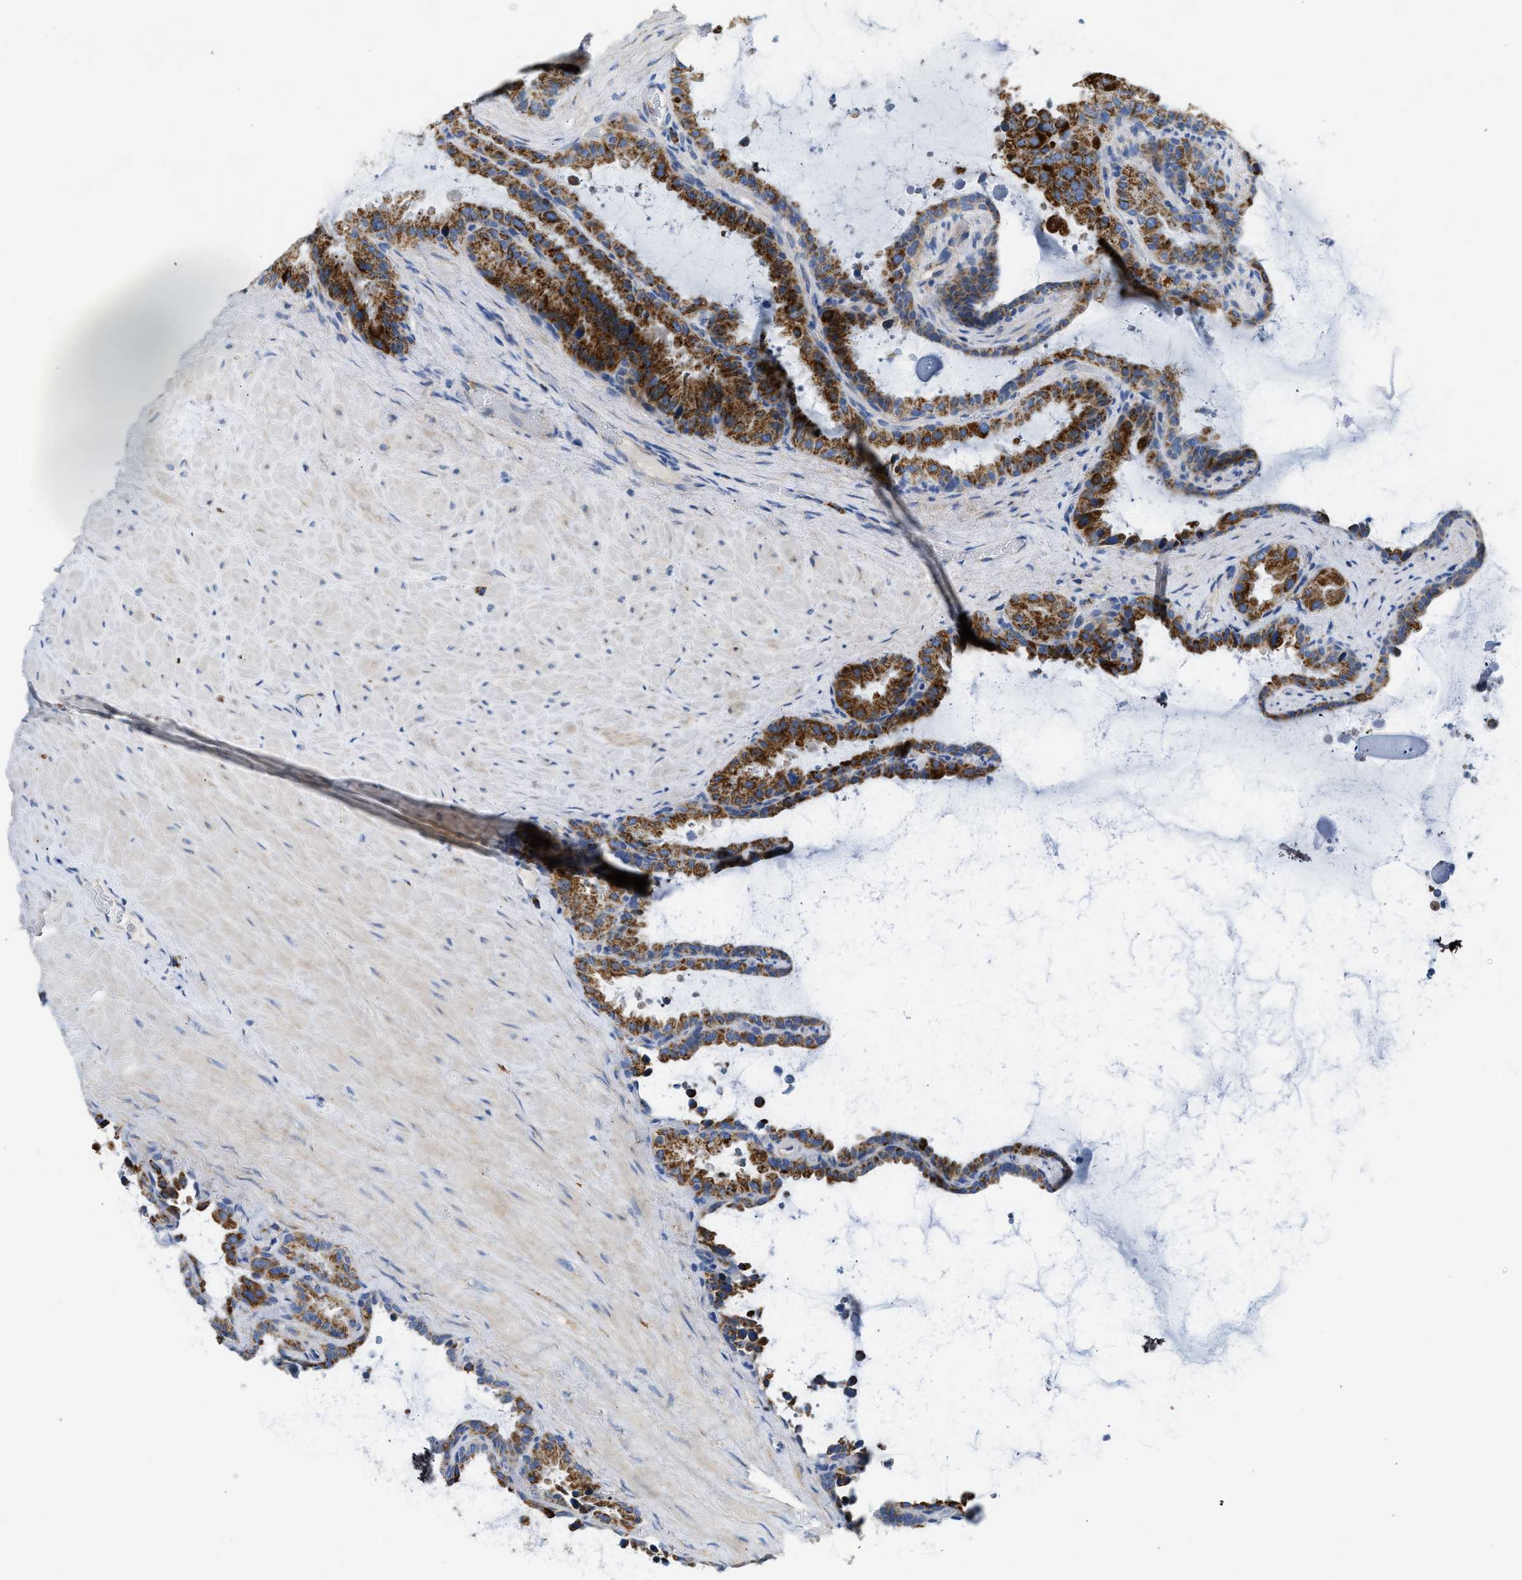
{"staining": {"intensity": "strong", "quantity": ">75%", "location": "cytoplasmic/membranous"}, "tissue": "seminal vesicle", "cell_type": "Glandular cells", "image_type": "normal", "snomed": [{"axis": "morphology", "description": "Normal tissue, NOS"}, {"axis": "topography", "description": "Seminal veicle"}], "caption": "Immunohistochemical staining of benign seminal vesicle shows strong cytoplasmic/membranous protein staining in approximately >75% of glandular cells. (DAB = brown stain, brightfield microscopy at high magnification).", "gene": "SLC25A13", "patient": {"sex": "male", "age": 46}}